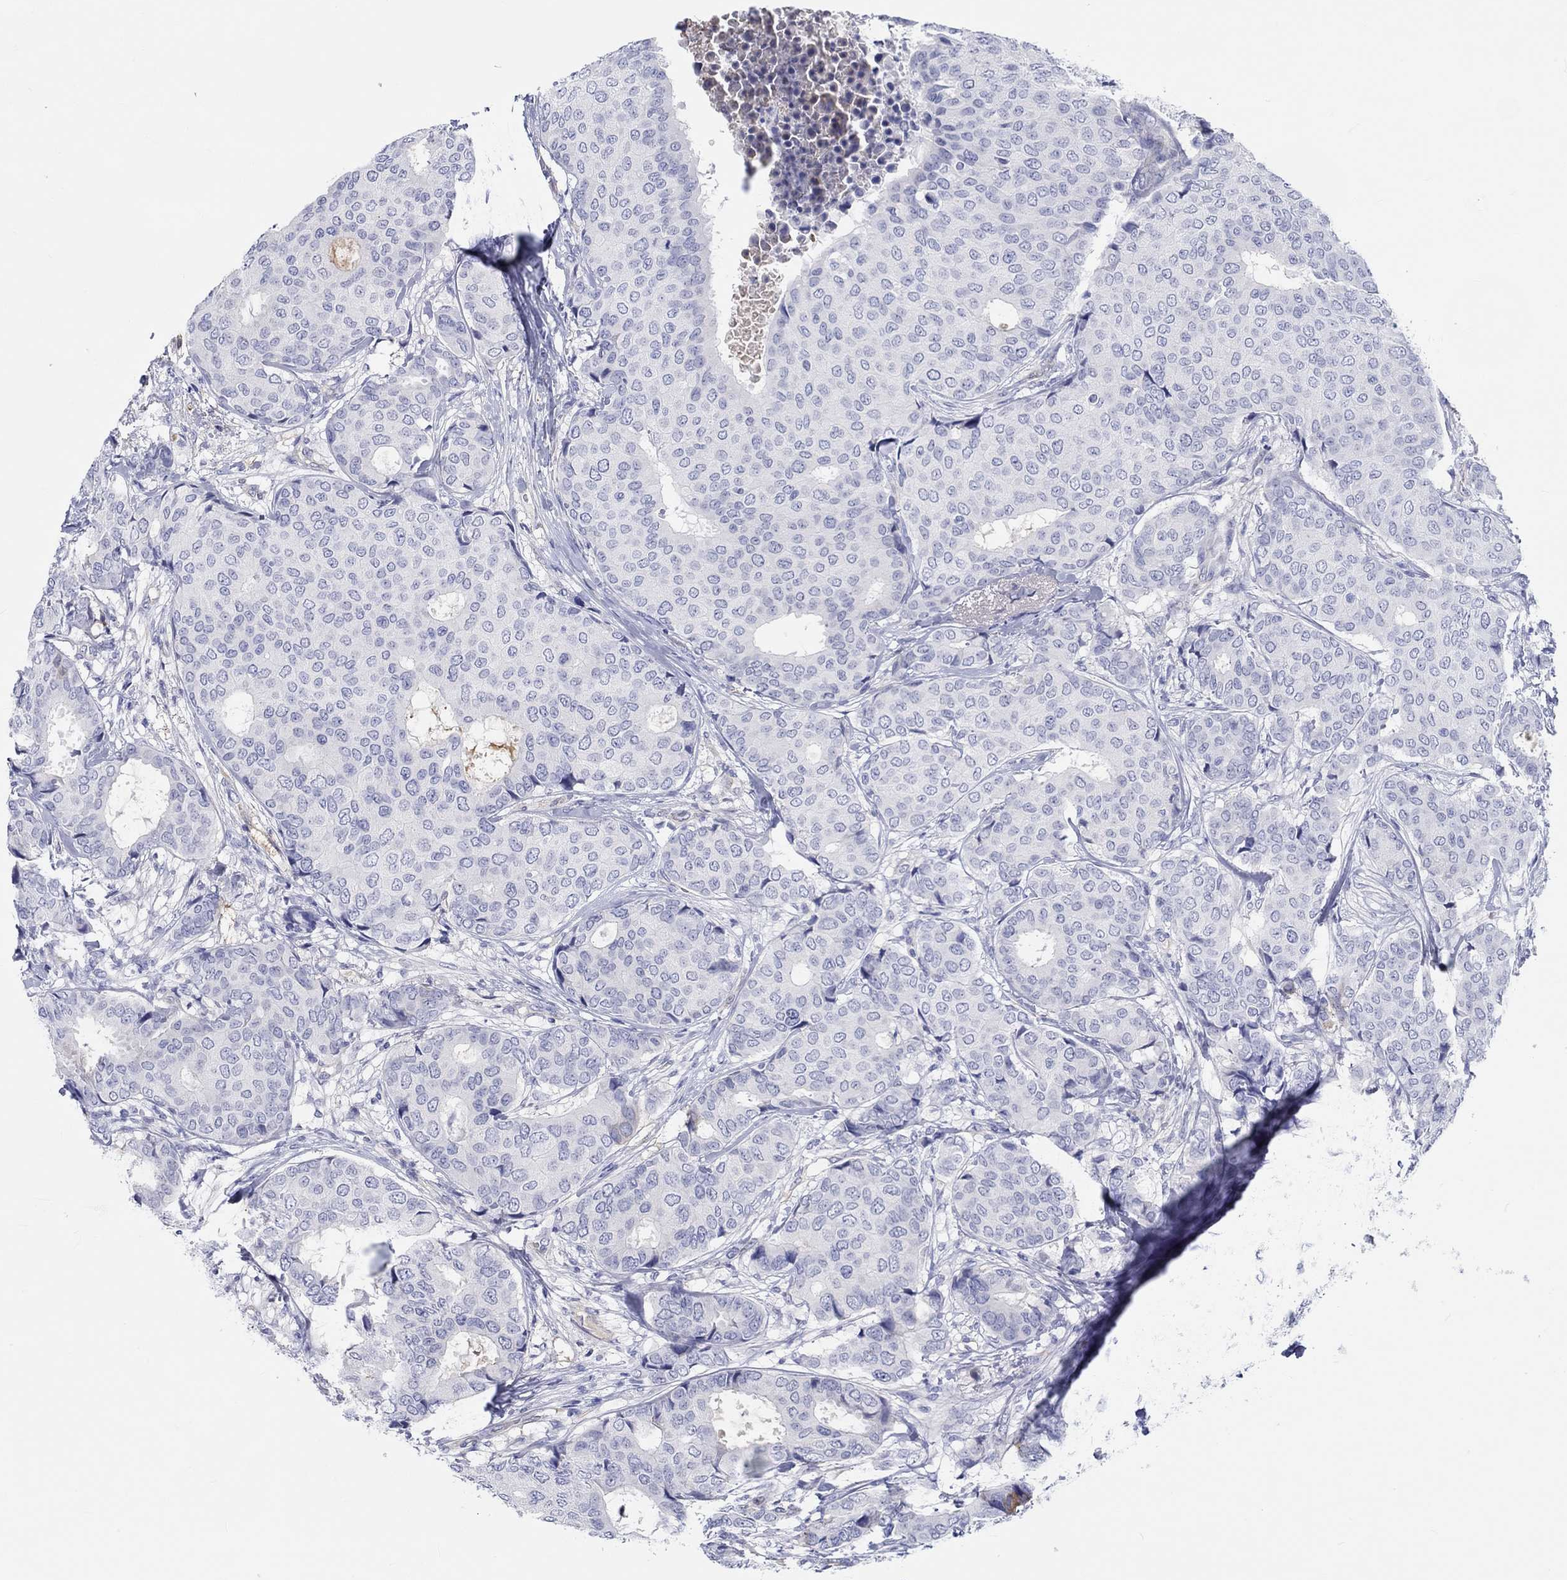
{"staining": {"intensity": "negative", "quantity": "none", "location": "none"}, "tissue": "breast cancer", "cell_type": "Tumor cells", "image_type": "cancer", "snomed": [{"axis": "morphology", "description": "Duct carcinoma"}, {"axis": "topography", "description": "Breast"}], "caption": "The image demonstrates no significant positivity in tumor cells of breast cancer.", "gene": "CDY2B", "patient": {"sex": "female", "age": 75}}